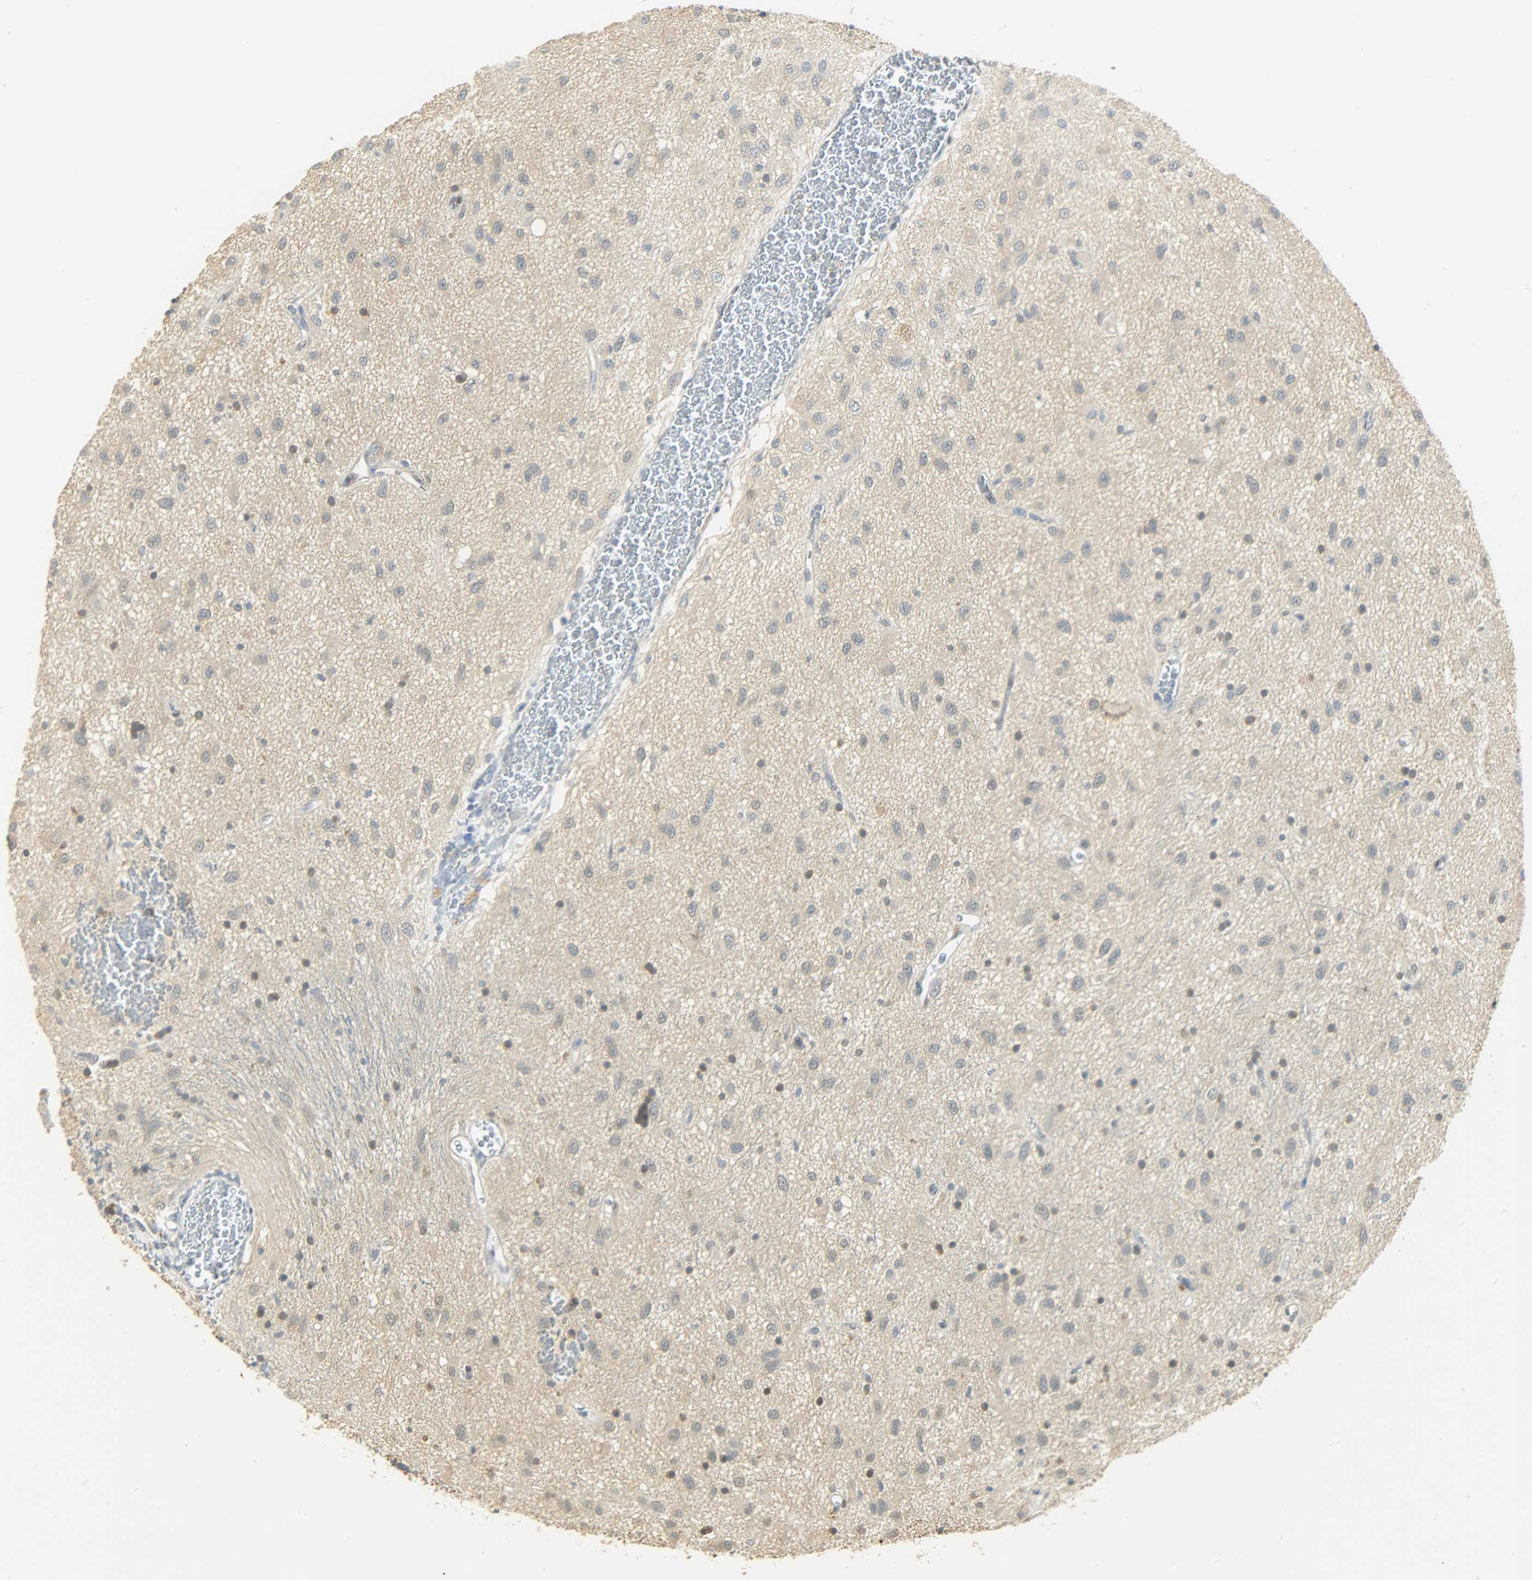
{"staining": {"intensity": "weak", "quantity": "25%-75%", "location": "cytoplasmic/membranous"}, "tissue": "glioma", "cell_type": "Tumor cells", "image_type": "cancer", "snomed": [{"axis": "morphology", "description": "Glioma, malignant, Low grade"}, {"axis": "topography", "description": "Brain"}], "caption": "IHC staining of glioma, which demonstrates low levels of weak cytoplasmic/membranous staining in about 25%-75% of tumor cells indicating weak cytoplasmic/membranous protein positivity. The staining was performed using DAB (3,3'-diaminobenzidine) (brown) for protein detection and nuclei were counterstained in hematoxylin (blue).", "gene": "USP13", "patient": {"sex": "male", "age": 77}}